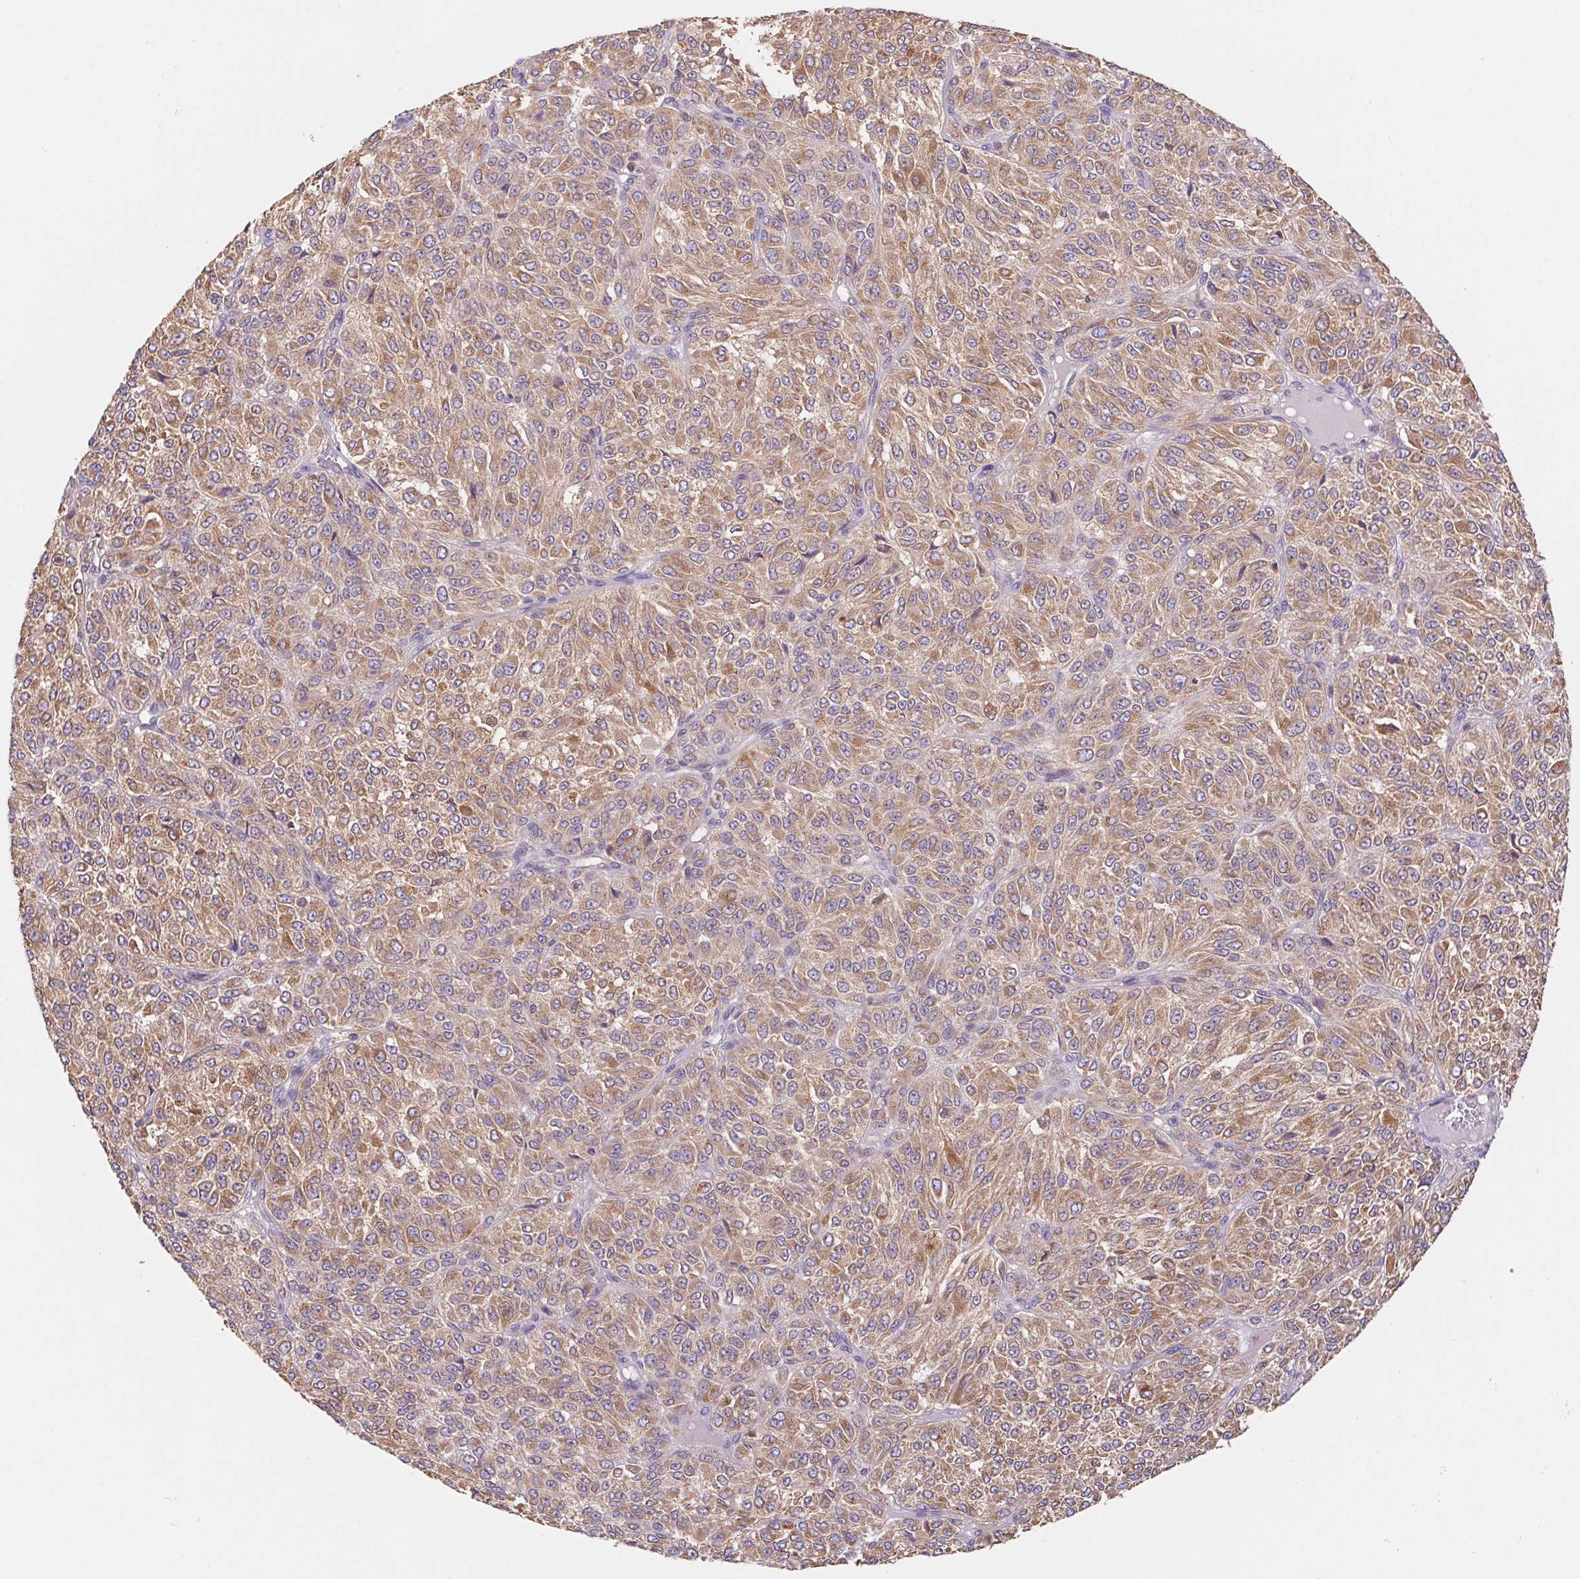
{"staining": {"intensity": "moderate", "quantity": ">75%", "location": "cytoplasmic/membranous"}, "tissue": "melanoma", "cell_type": "Tumor cells", "image_type": "cancer", "snomed": [{"axis": "morphology", "description": "Malignant melanoma, Metastatic site"}, {"axis": "topography", "description": "Brain"}], "caption": "The immunohistochemical stain highlights moderate cytoplasmic/membranous positivity in tumor cells of melanoma tissue. (DAB (3,3'-diaminobenzidine) IHC, brown staining for protein, blue staining for nuclei).", "gene": "RAB1A", "patient": {"sex": "female", "age": 56}}